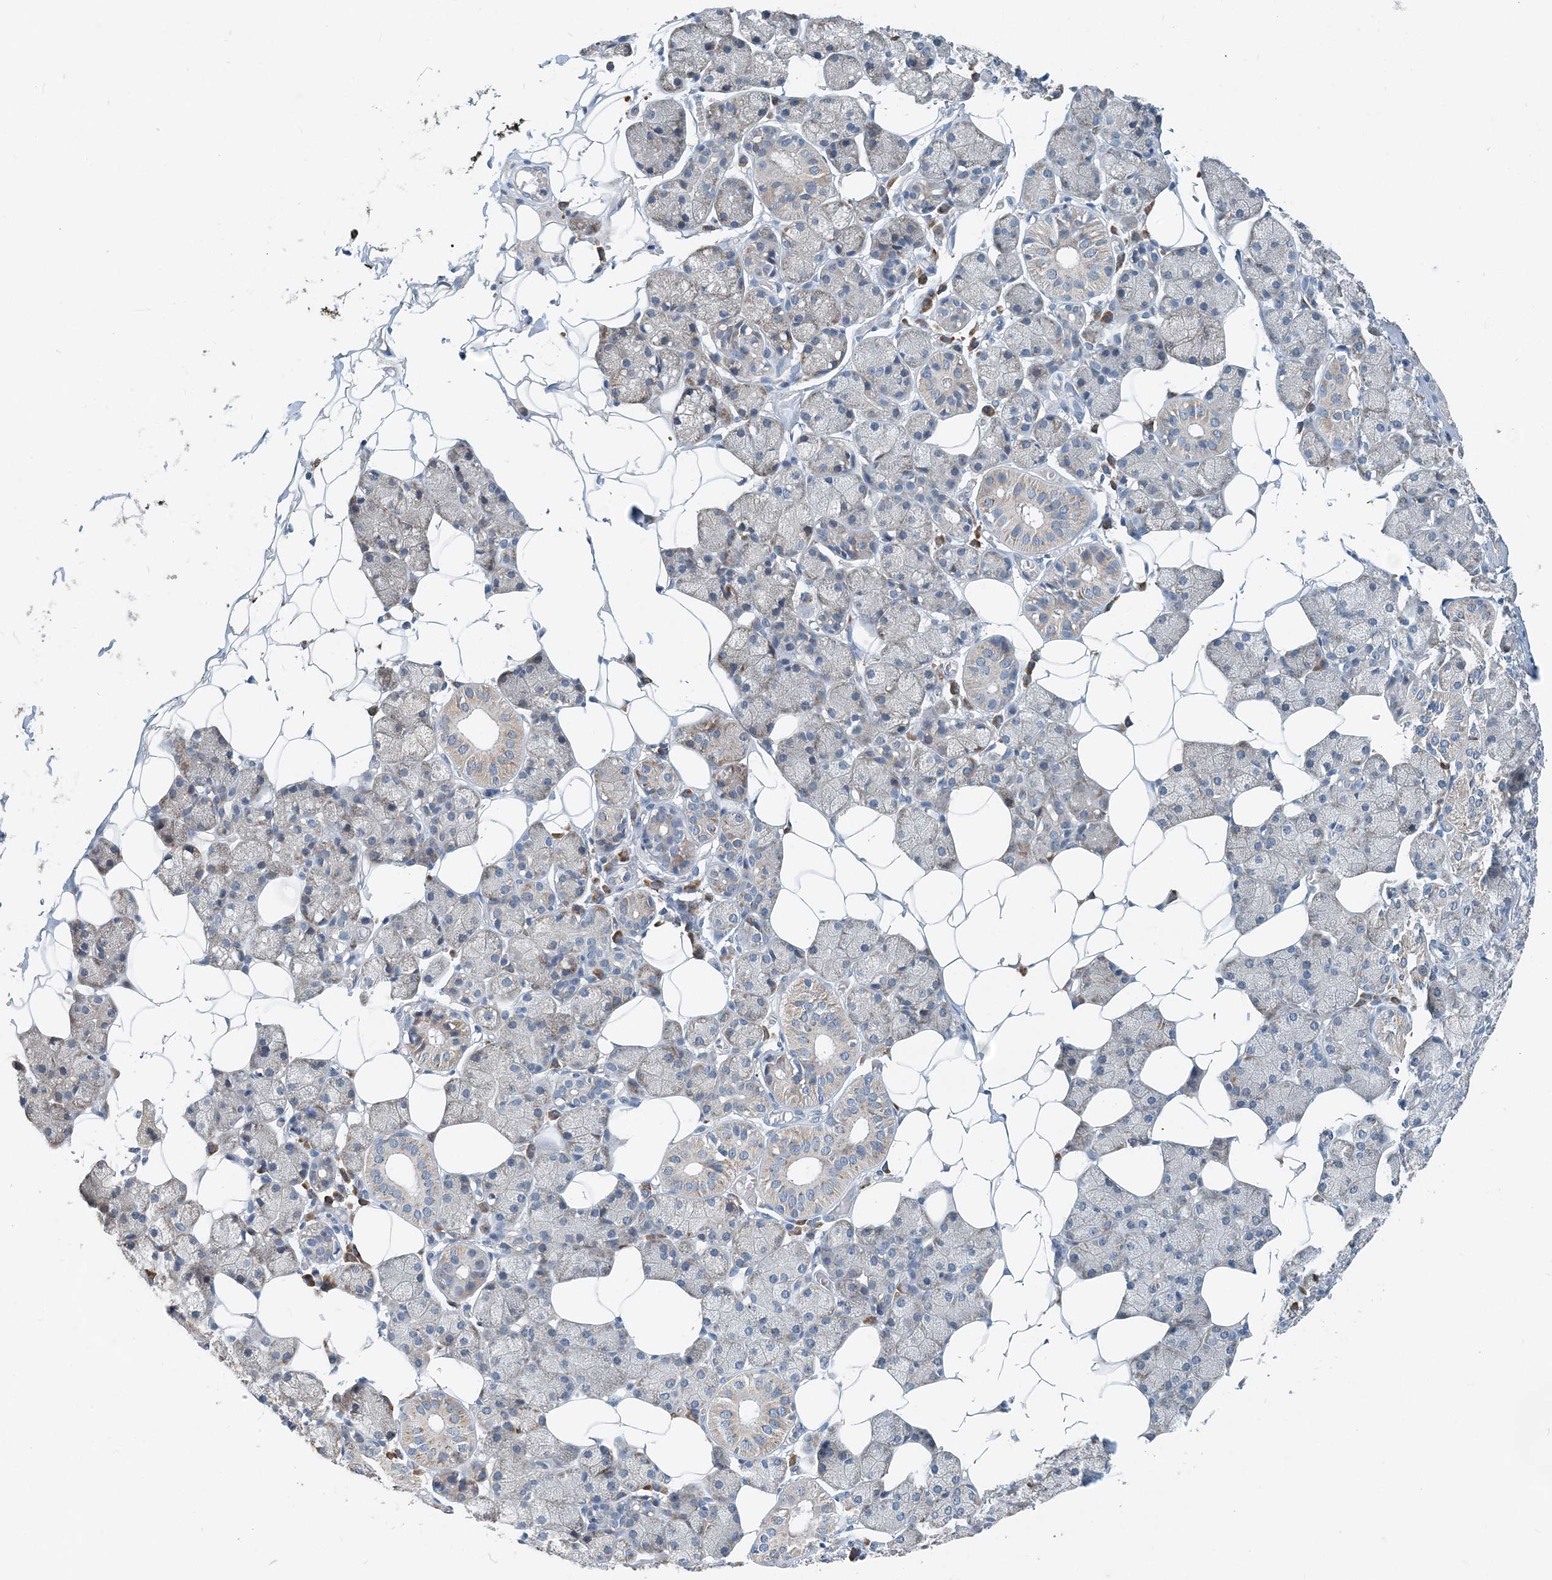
{"staining": {"intensity": "weak", "quantity": "<25%", "location": "cytoplasmic/membranous"}, "tissue": "salivary gland", "cell_type": "Glandular cells", "image_type": "normal", "snomed": [{"axis": "morphology", "description": "Normal tissue, NOS"}, {"axis": "topography", "description": "Salivary gland"}], "caption": "Human salivary gland stained for a protein using immunohistochemistry demonstrates no positivity in glandular cells.", "gene": "EEF1A2", "patient": {"sex": "female", "age": 33}}